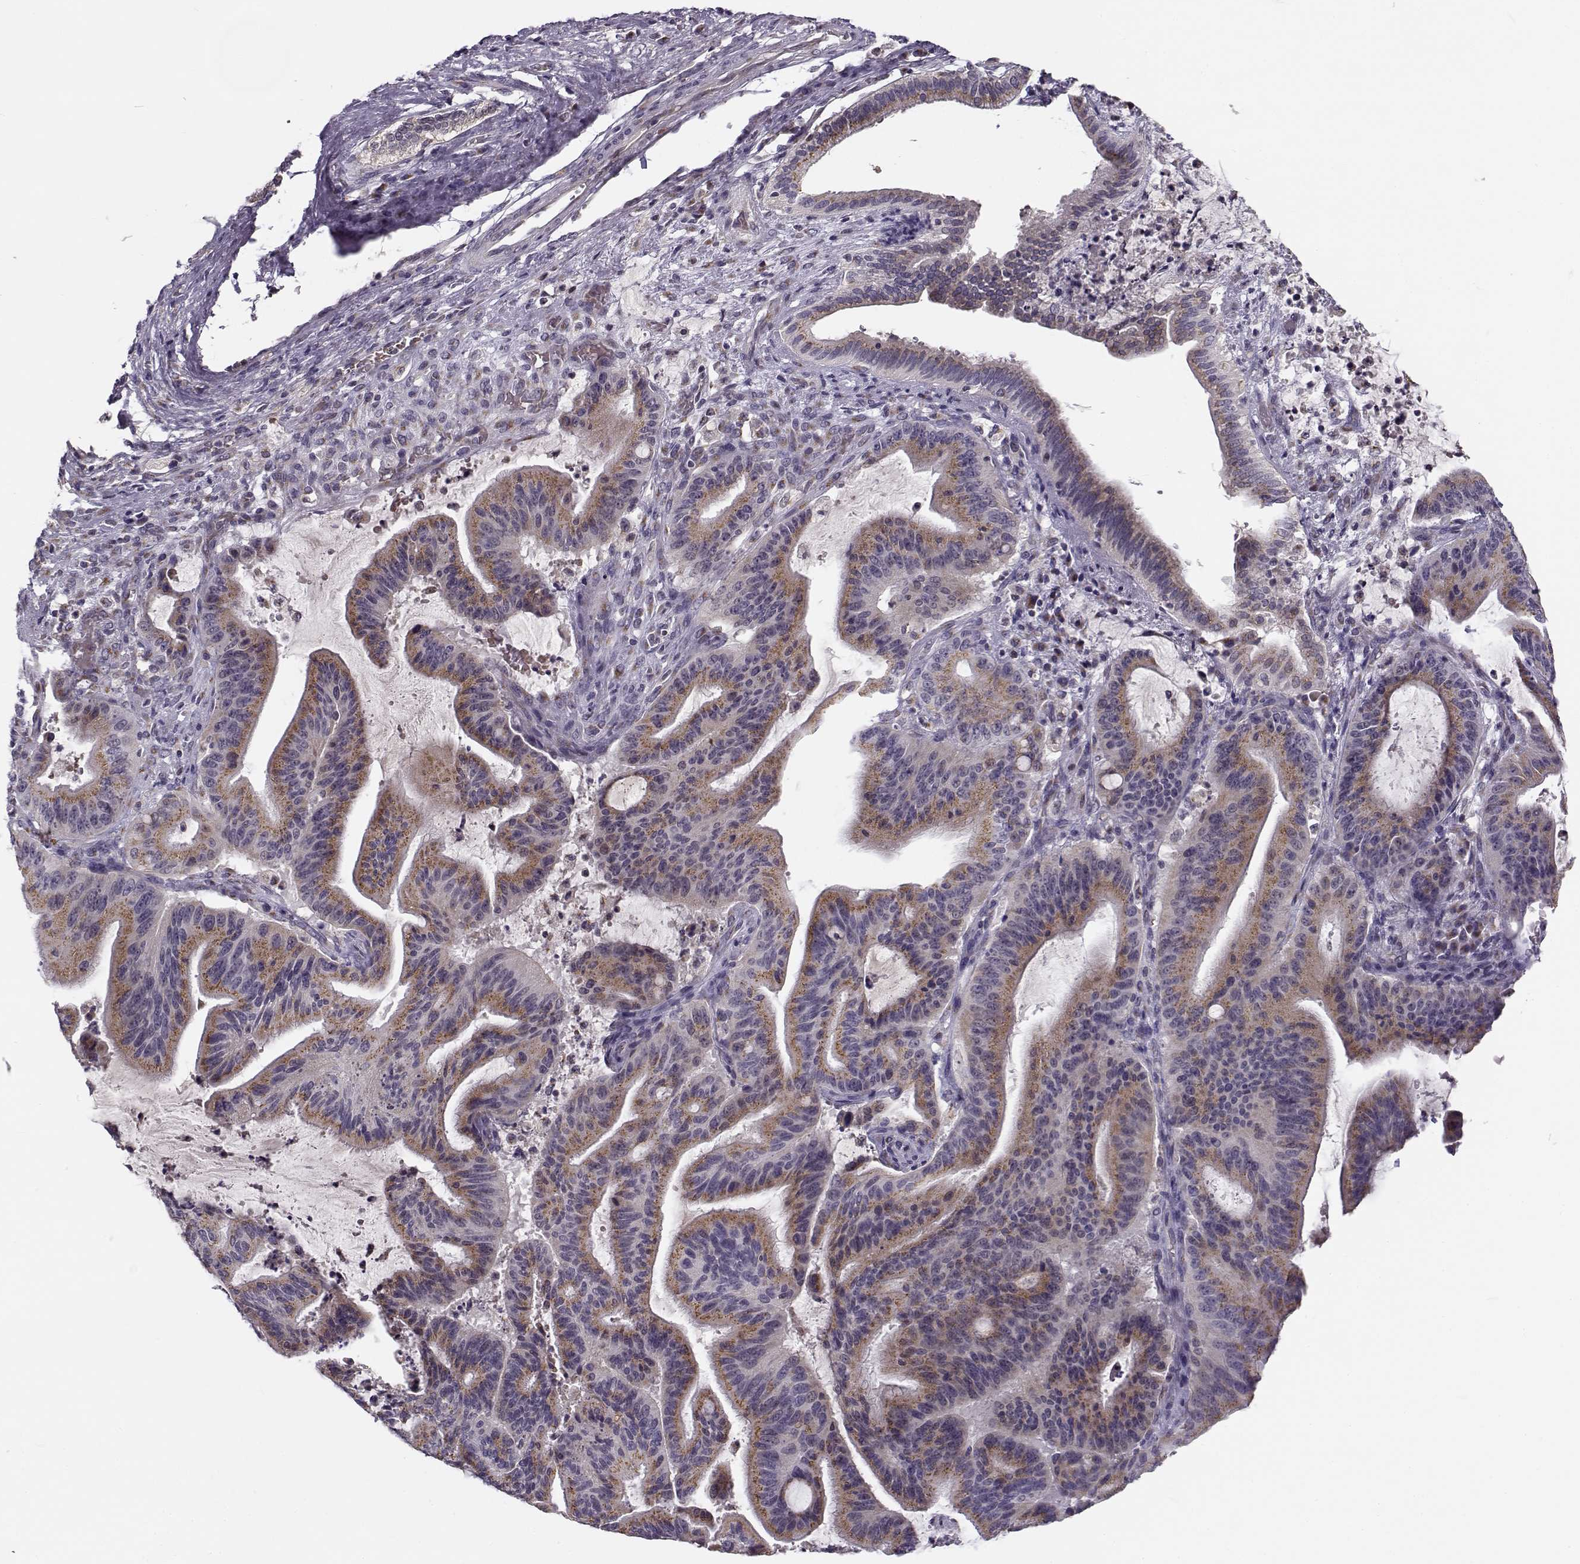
{"staining": {"intensity": "moderate", "quantity": ">75%", "location": "cytoplasmic/membranous"}, "tissue": "liver cancer", "cell_type": "Tumor cells", "image_type": "cancer", "snomed": [{"axis": "morphology", "description": "Cholangiocarcinoma"}, {"axis": "topography", "description": "Liver"}], "caption": "Approximately >75% of tumor cells in human liver cancer (cholangiocarcinoma) demonstrate moderate cytoplasmic/membranous protein staining as visualized by brown immunohistochemical staining.", "gene": "SLC4A5", "patient": {"sex": "female", "age": 73}}